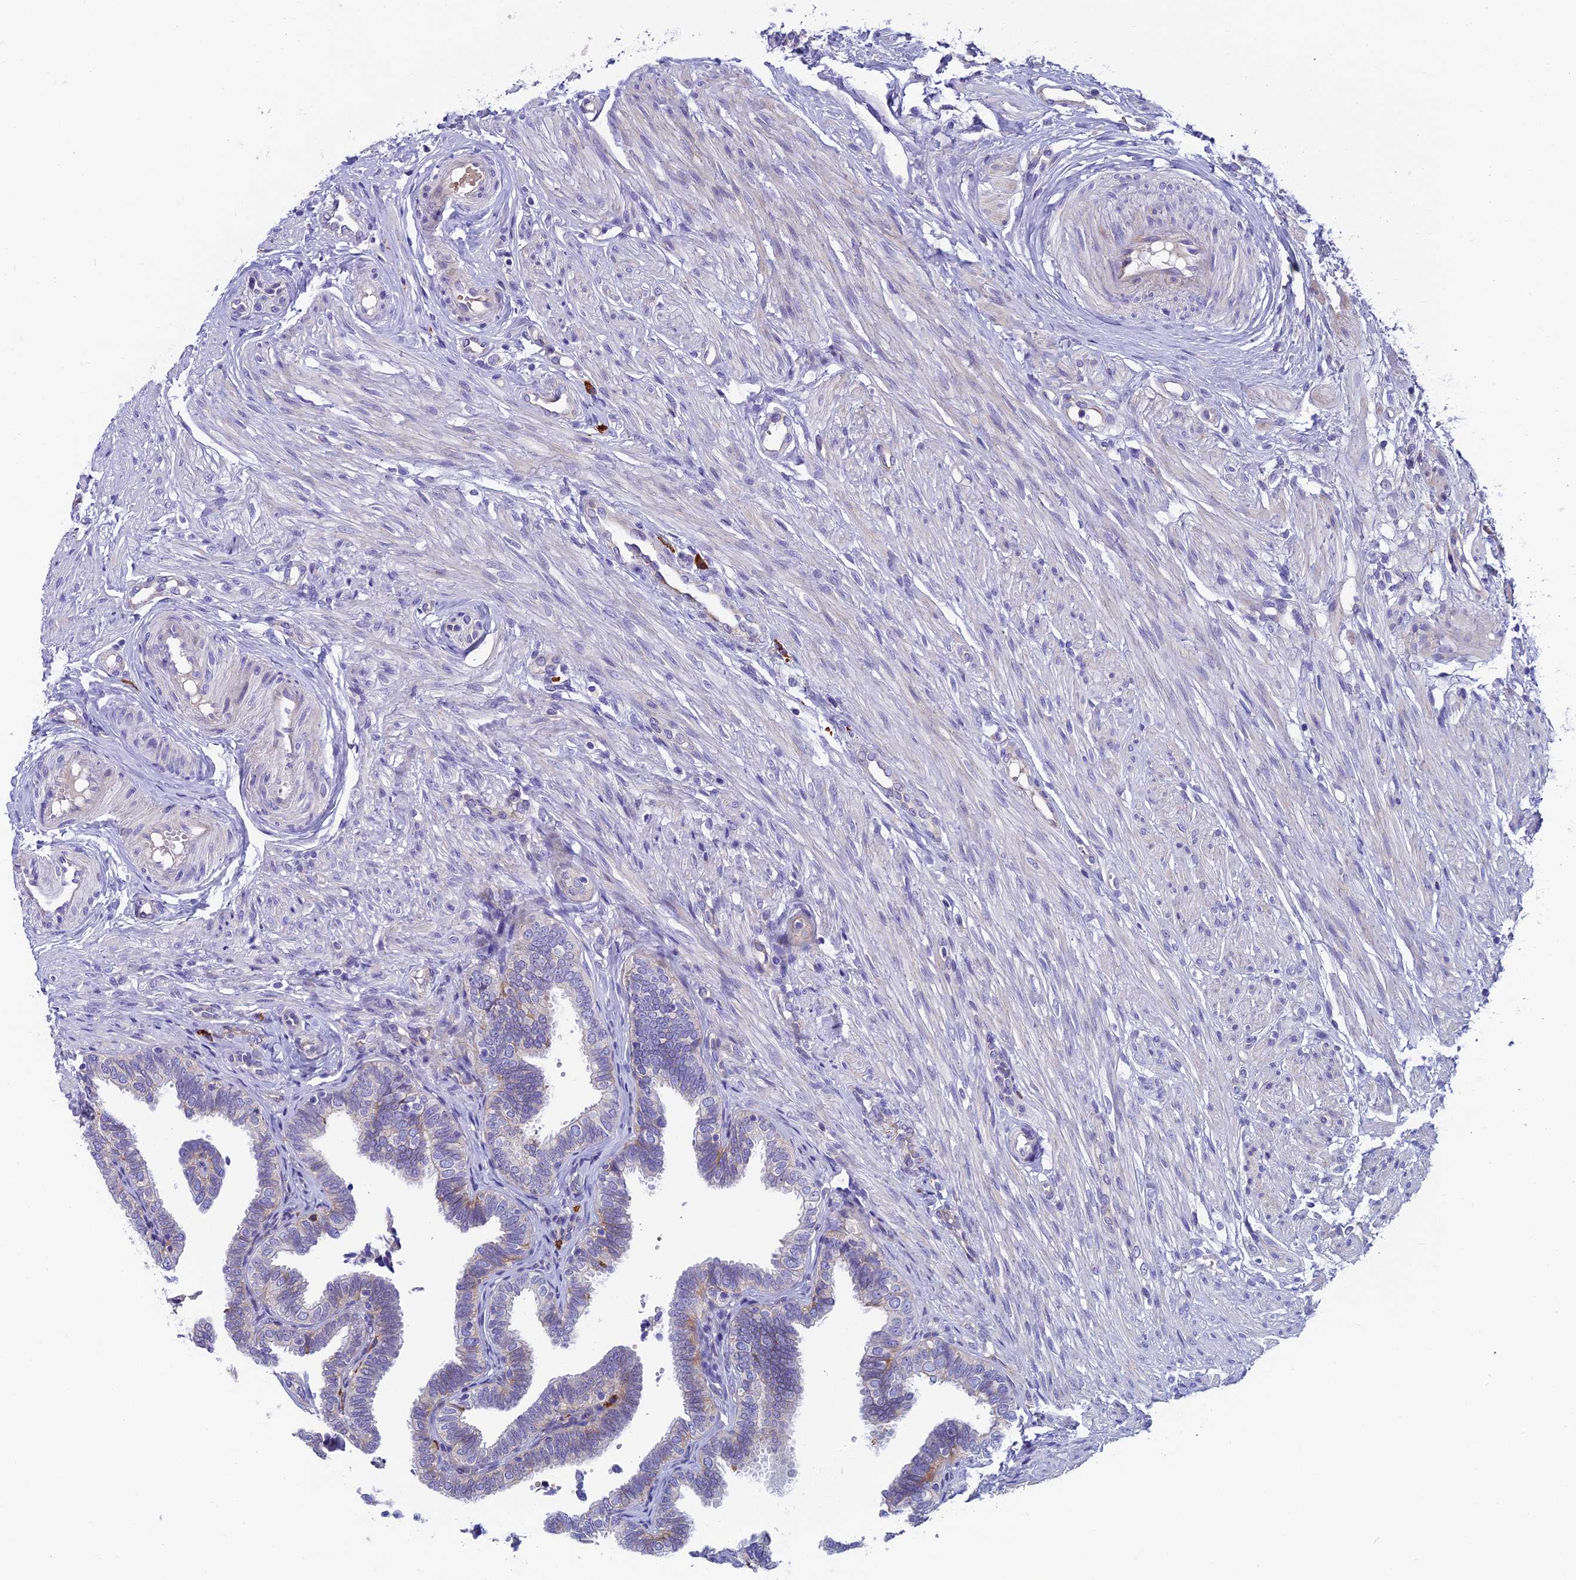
{"staining": {"intensity": "moderate", "quantity": "<25%", "location": "cytoplasmic/membranous"}, "tissue": "fallopian tube", "cell_type": "Glandular cells", "image_type": "normal", "snomed": [{"axis": "morphology", "description": "Normal tissue, NOS"}, {"axis": "topography", "description": "Fallopian tube"}], "caption": "Brown immunohistochemical staining in normal human fallopian tube shows moderate cytoplasmic/membranous positivity in about <25% of glandular cells. (DAB IHC, brown staining for protein, blue staining for nuclei).", "gene": "MACIR", "patient": {"sex": "female", "age": 39}}